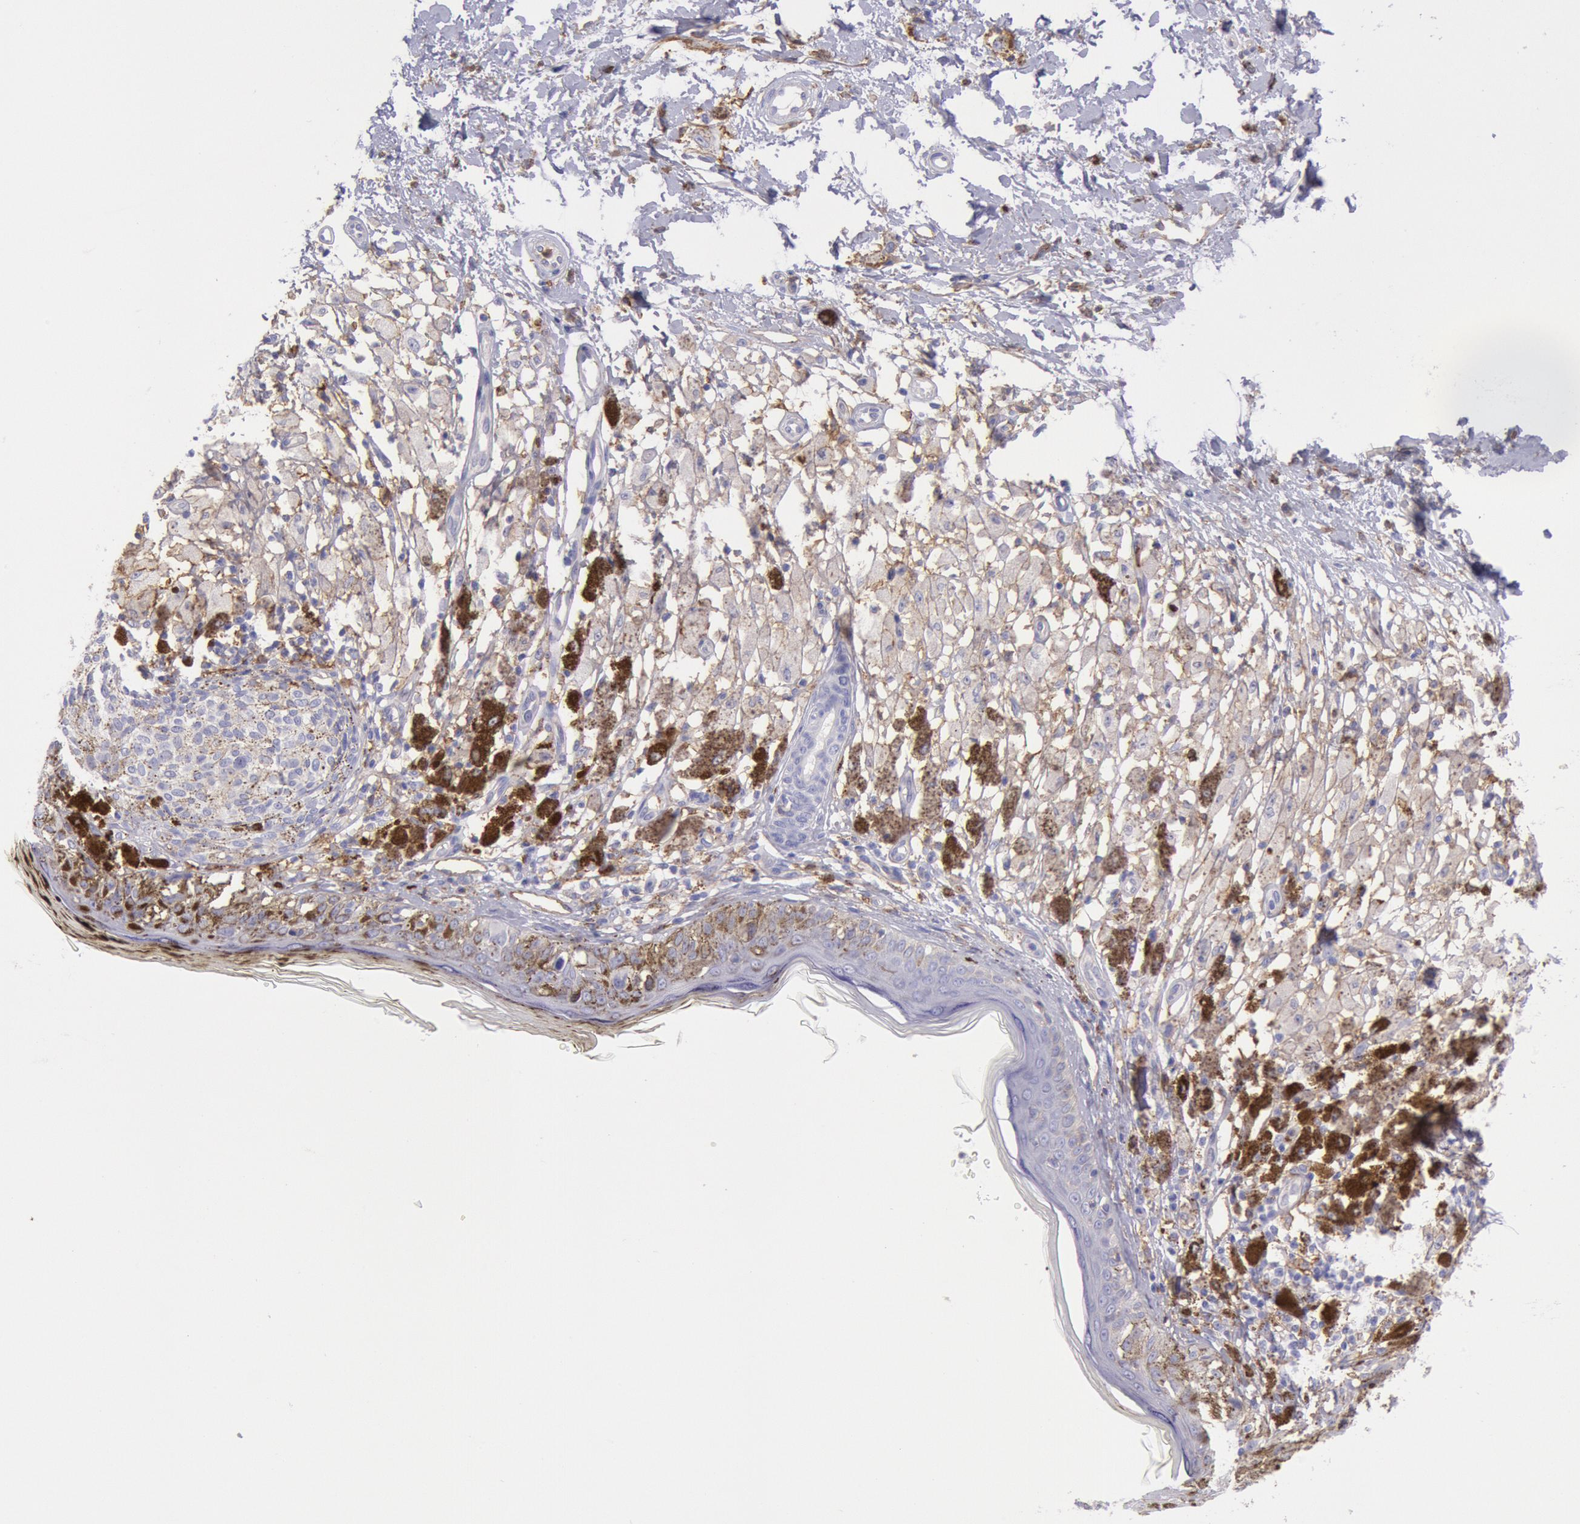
{"staining": {"intensity": "negative", "quantity": "none", "location": "none"}, "tissue": "melanoma", "cell_type": "Tumor cells", "image_type": "cancer", "snomed": [{"axis": "morphology", "description": "Malignant melanoma, NOS"}, {"axis": "topography", "description": "Skin"}], "caption": "This histopathology image is of malignant melanoma stained with immunohistochemistry to label a protein in brown with the nuclei are counter-stained blue. There is no positivity in tumor cells.", "gene": "LYN", "patient": {"sex": "male", "age": 88}}